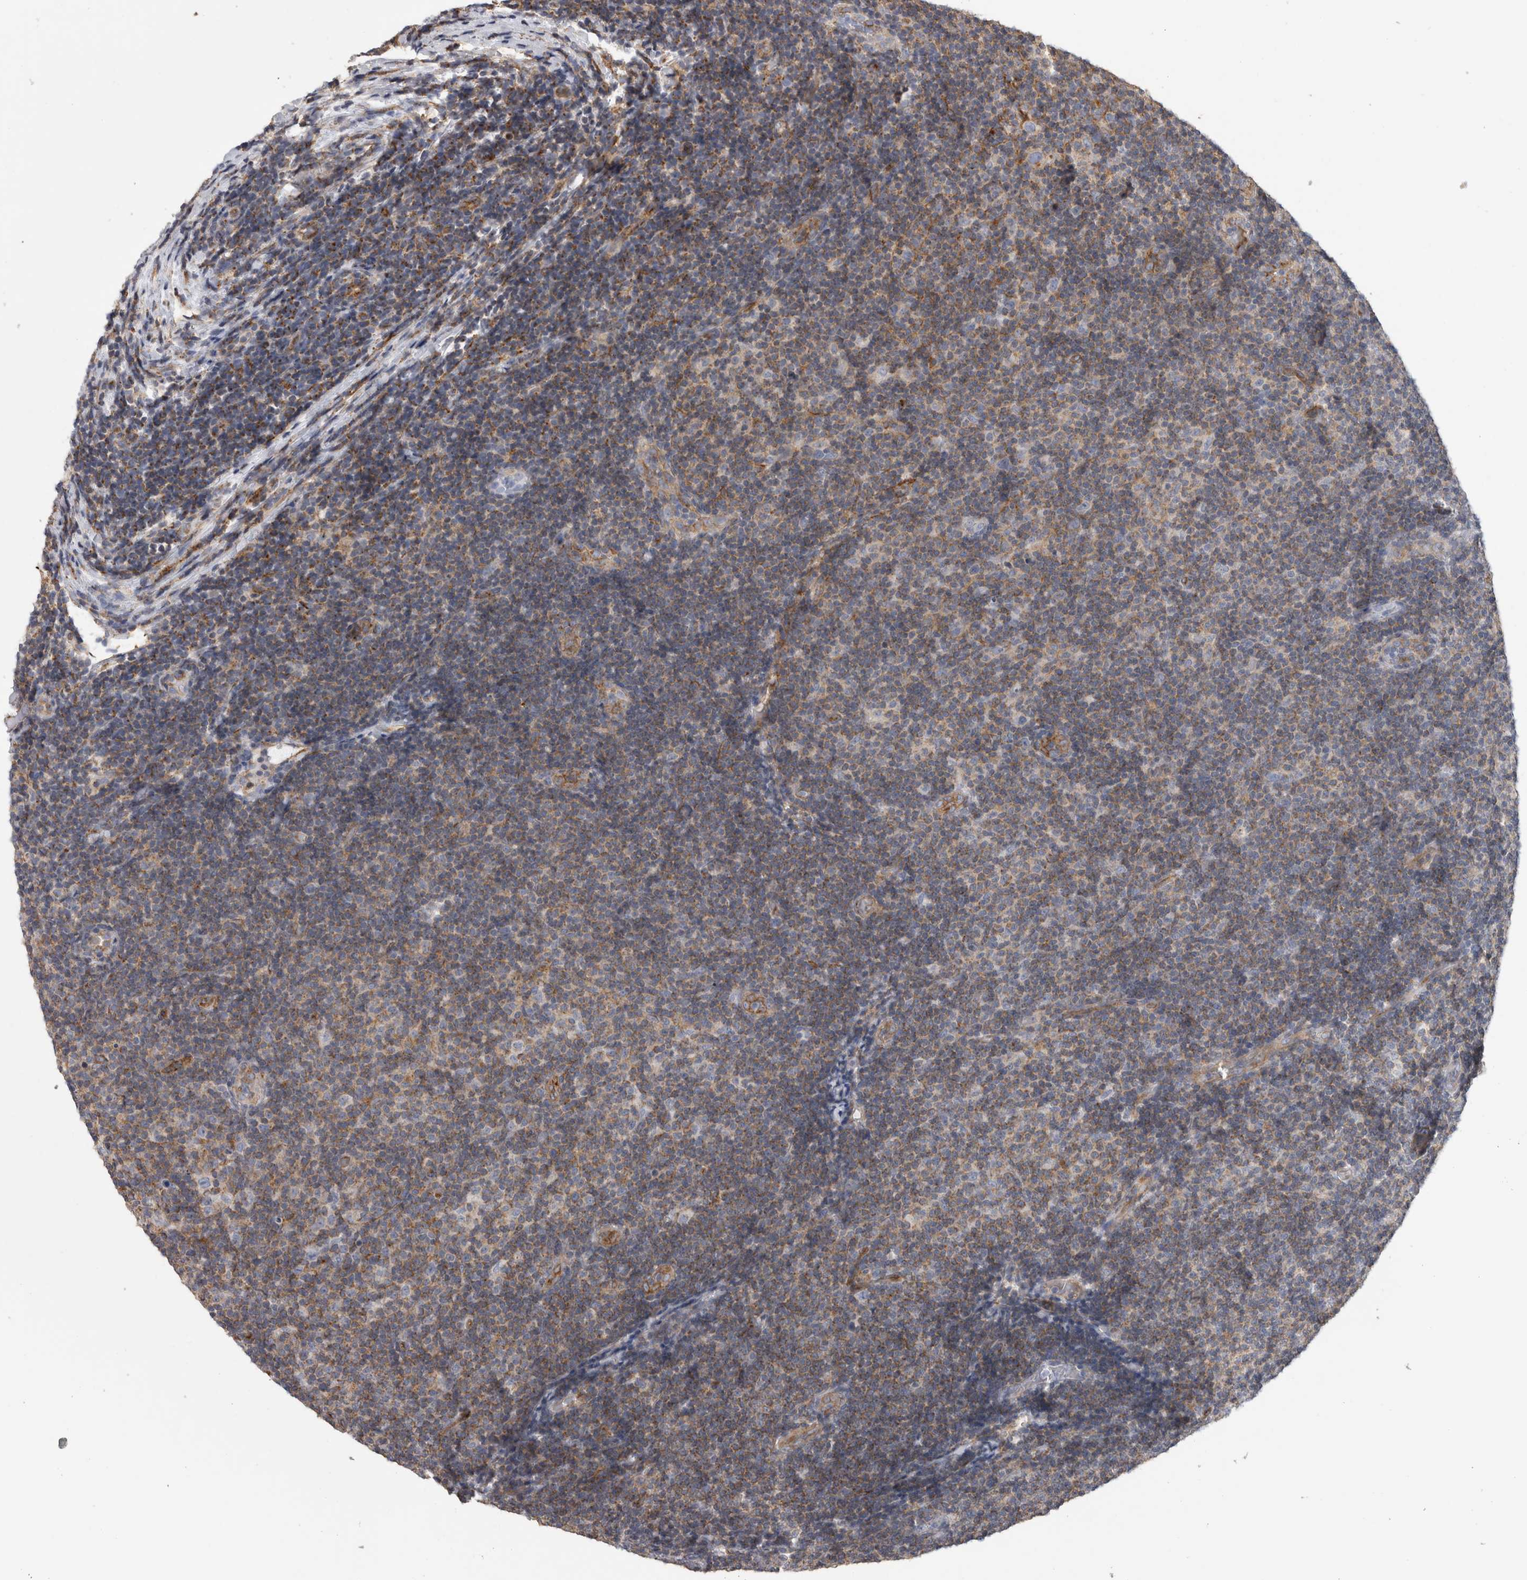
{"staining": {"intensity": "moderate", "quantity": ">75%", "location": "cytoplasmic/membranous"}, "tissue": "lymphoma", "cell_type": "Tumor cells", "image_type": "cancer", "snomed": [{"axis": "morphology", "description": "Malignant lymphoma, non-Hodgkin's type, Low grade"}, {"axis": "topography", "description": "Lymph node"}], "caption": "A brown stain highlights moderate cytoplasmic/membranous positivity of a protein in lymphoma tumor cells. Immunohistochemistry stains the protein in brown and the nuclei are stained blue.", "gene": "ATXN3", "patient": {"sex": "male", "age": 83}}